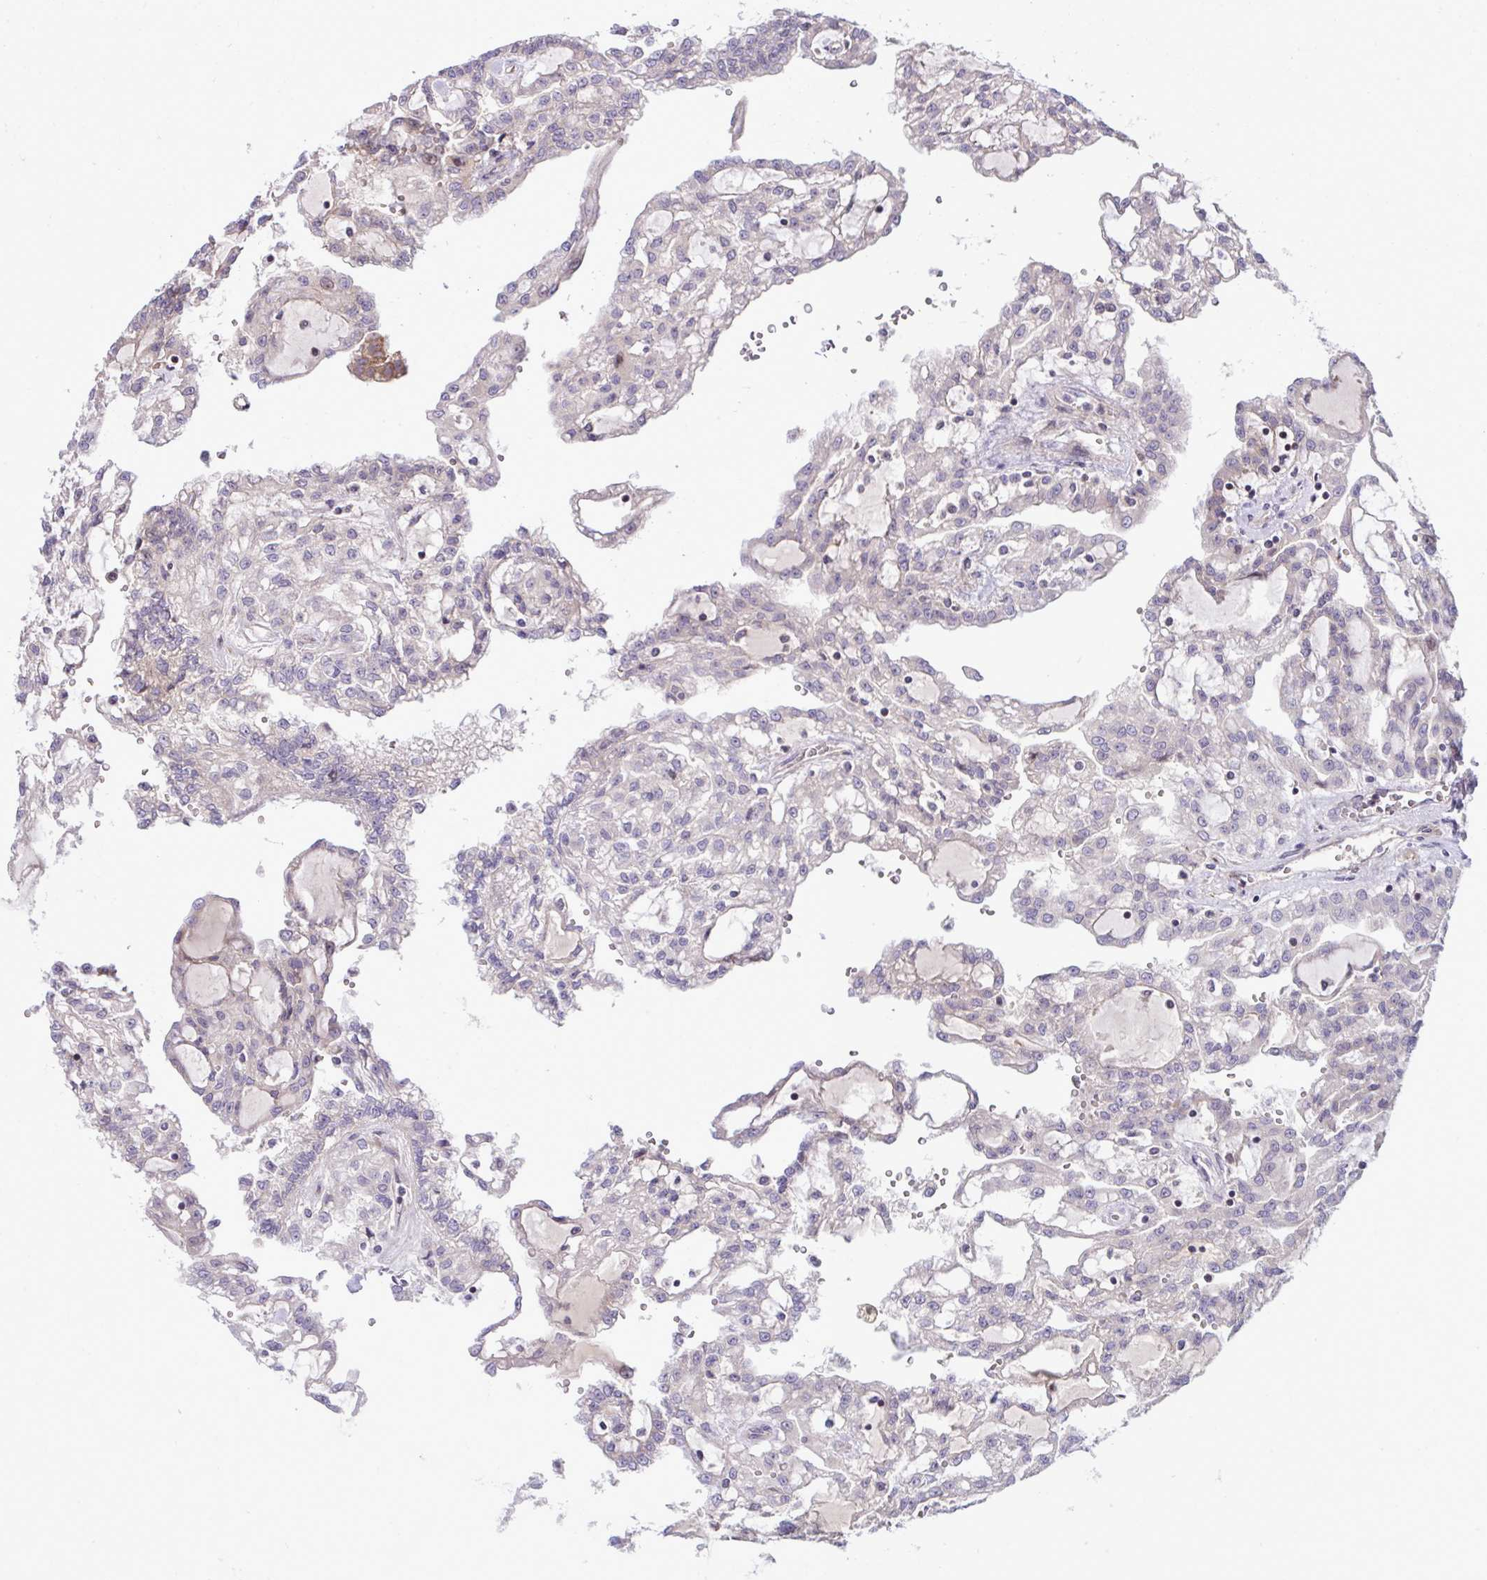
{"staining": {"intensity": "negative", "quantity": "none", "location": "none"}, "tissue": "renal cancer", "cell_type": "Tumor cells", "image_type": "cancer", "snomed": [{"axis": "morphology", "description": "Adenocarcinoma, NOS"}, {"axis": "topography", "description": "Kidney"}], "caption": "An image of adenocarcinoma (renal) stained for a protein displays no brown staining in tumor cells.", "gene": "ZSCAN9", "patient": {"sex": "male", "age": 63}}